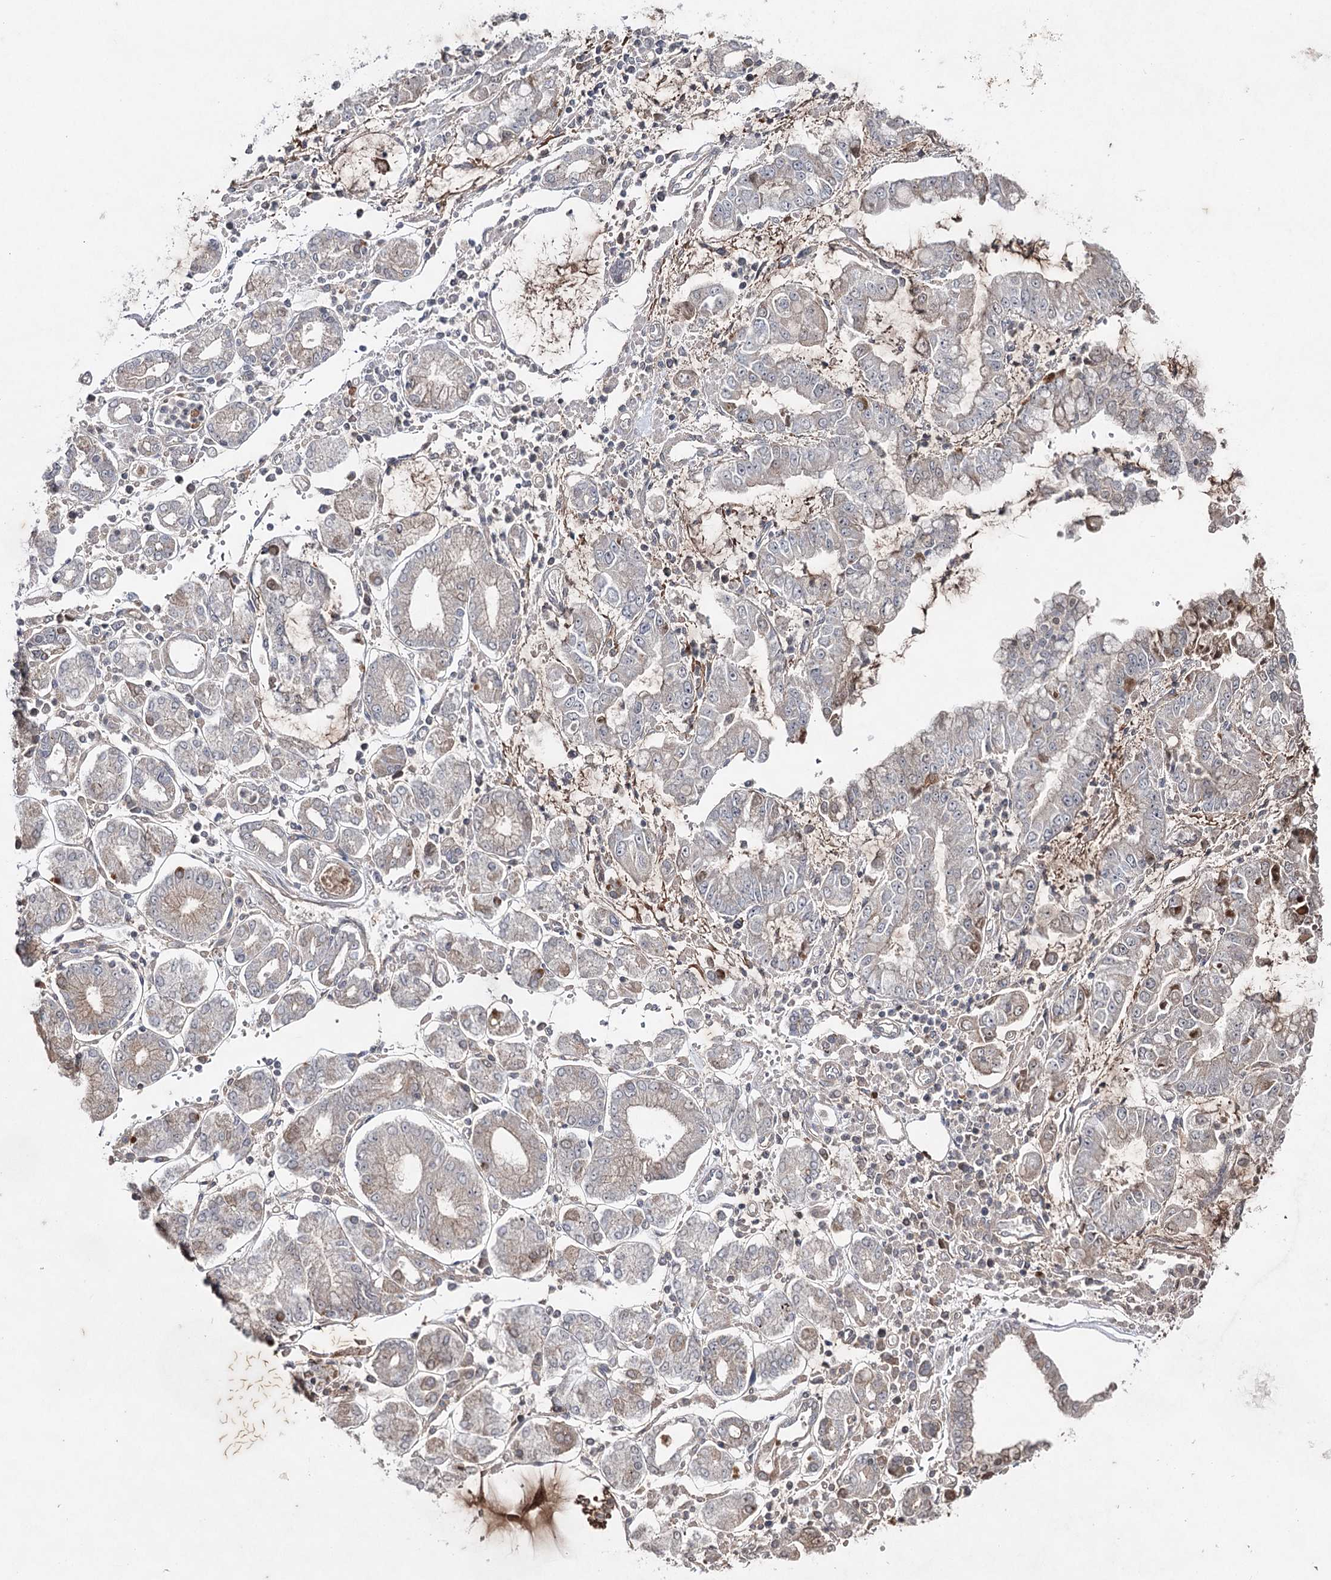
{"staining": {"intensity": "weak", "quantity": "<25%", "location": "cytoplasmic/membranous"}, "tissue": "stomach cancer", "cell_type": "Tumor cells", "image_type": "cancer", "snomed": [{"axis": "morphology", "description": "Adenocarcinoma, NOS"}, {"axis": "topography", "description": "Stomach"}], "caption": "Immunohistochemistry micrograph of neoplastic tissue: human stomach cancer (adenocarcinoma) stained with DAB exhibits no significant protein positivity in tumor cells.", "gene": "SYNGR3", "patient": {"sex": "male", "age": 76}}